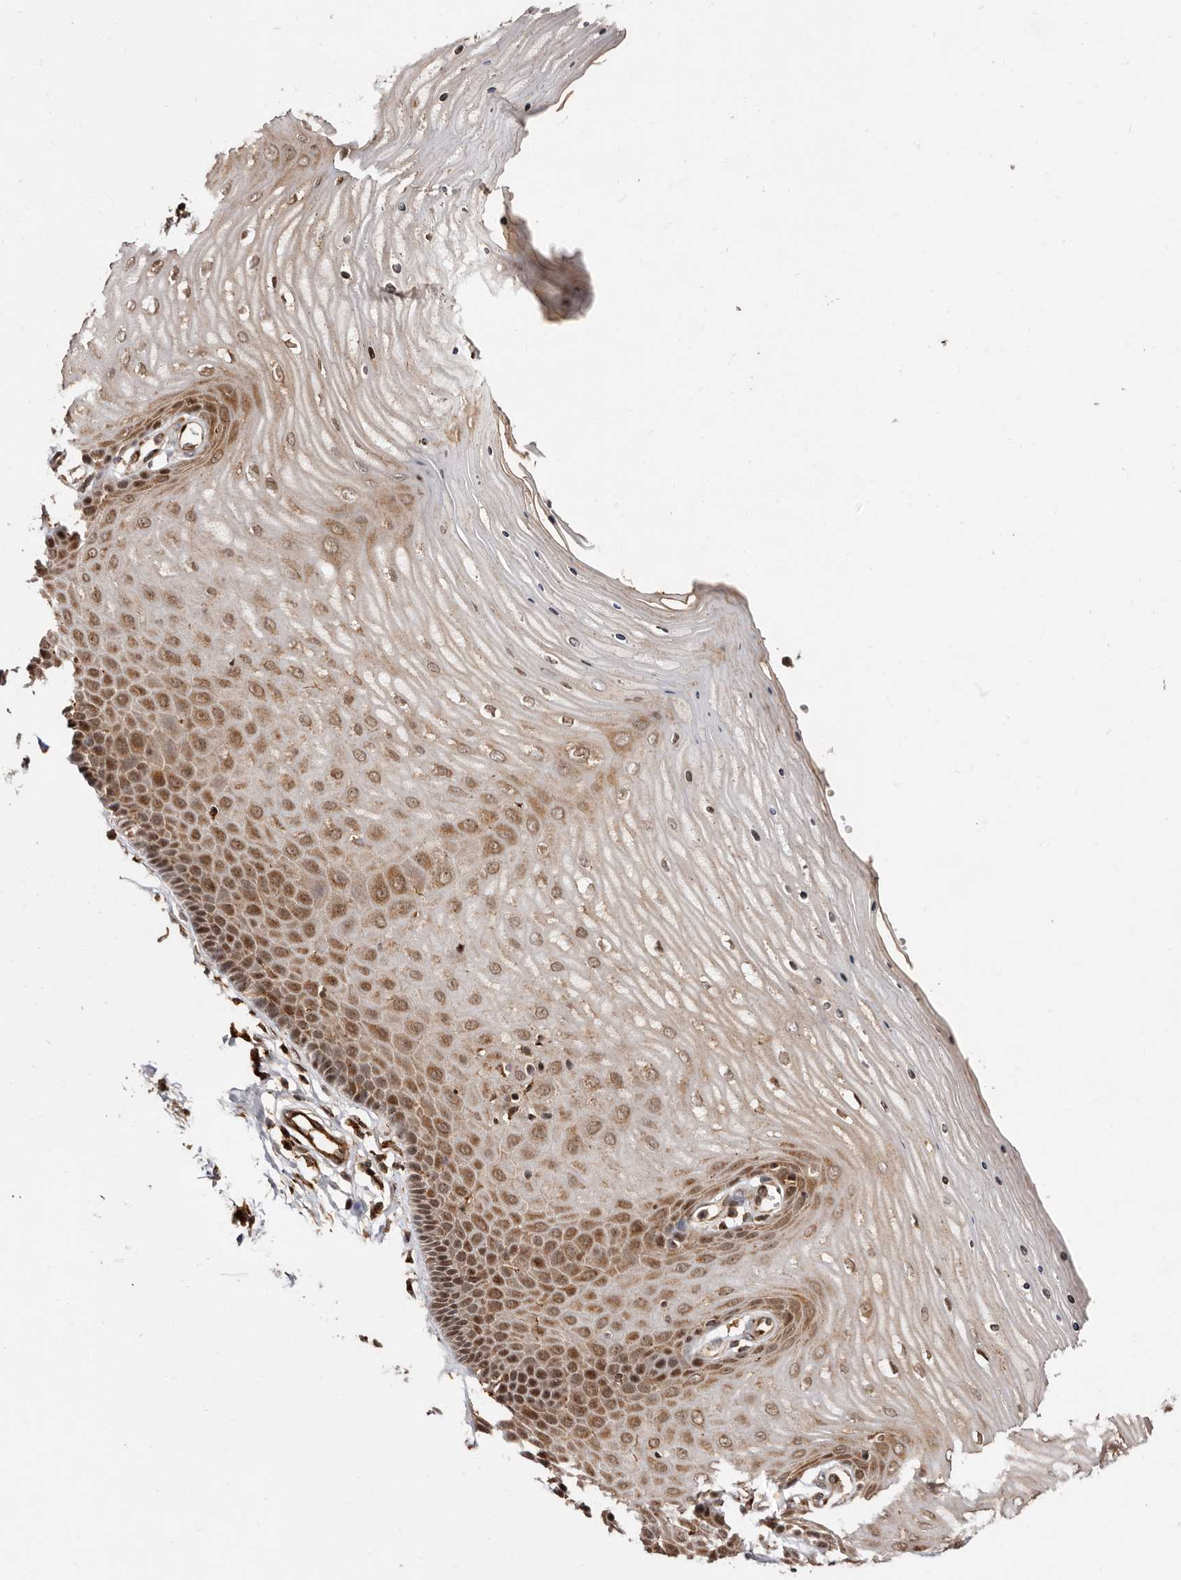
{"staining": {"intensity": "strong", "quantity": ">75%", "location": "cytoplasmic/membranous"}, "tissue": "cervix", "cell_type": "Glandular cells", "image_type": "normal", "snomed": [{"axis": "morphology", "description": "Normal tissue, NOS"}, {"axis": "topography", "description": "Cervix"}], "caption": "A photomicrograph of cervix stained for a protein reveals strong cytoplasmic/membranous brown staining in glandular cells. Nuclei are stained in blue.", "gene": "GPR27", "patient": {"sex": "female", "age": 55}}